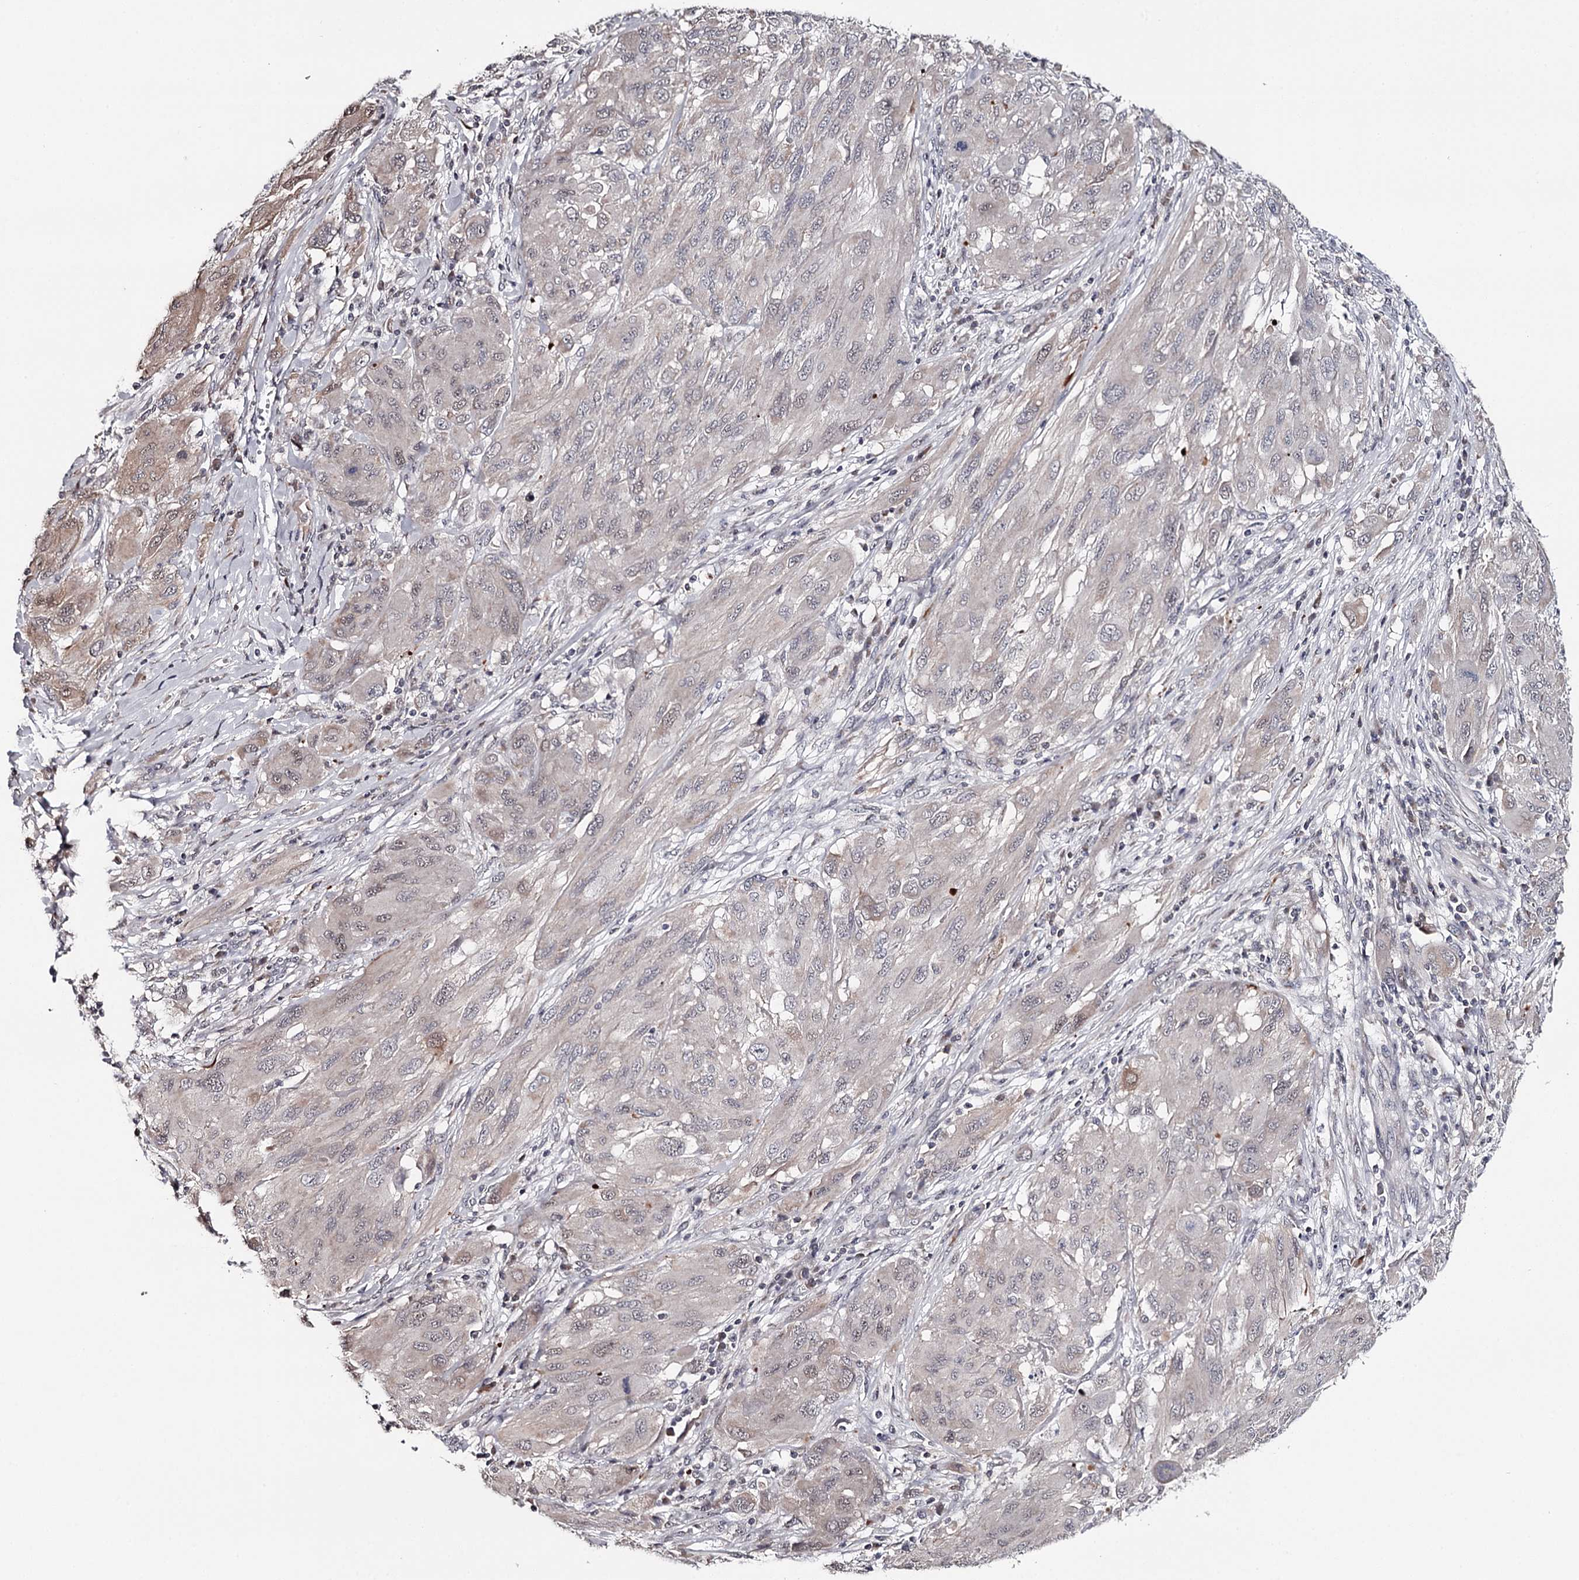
{"staining": {"intensity": "weak", "quantity": "<25%", "location": "cytoplasmic/membranous,nuclear"}, "tissue": "melanoma", "cell_type": "Tumor cells", "image_type": "cancer", "snomed": [{"axis": "morphology", "description": "Malignant melanoma, NOS"}, {"axis": "topography", "description": "Skin"}], "caption": "DAB immunohistochemical staining of human melanoma demonstrates no significant positivity in tumor cells.", "gene": "GTSF1", "patient": {"sex": "female", "age": 91}}